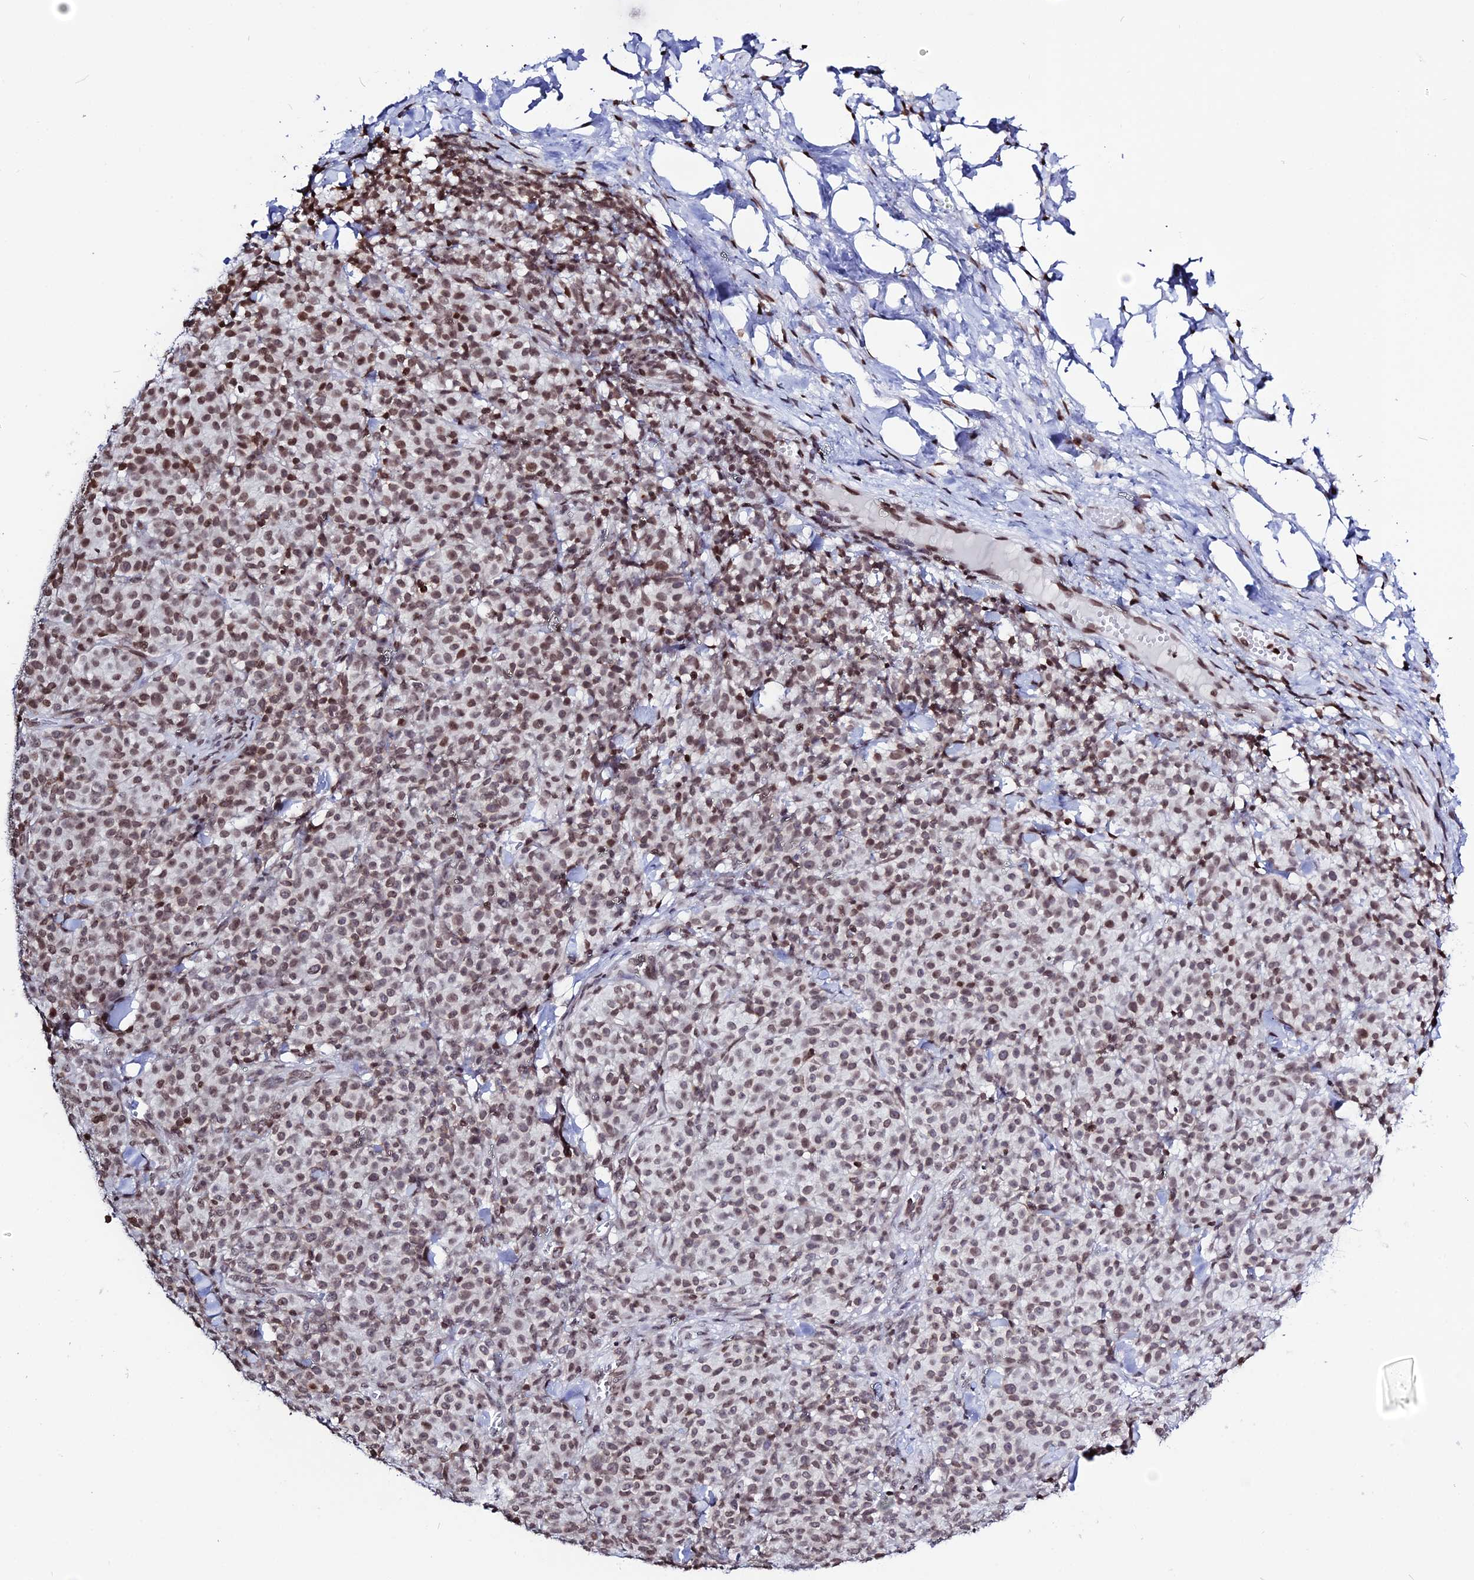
{"staining": {"intensity": "moderate", "quantity": ">75%", "location": "nuclear"}, "tissue": "melanoma", "cell_type": "Tumor cells", "image_type": "cancer", "snomed": [{"axis": "morphology", "description": "Normal tissue, NOS"}, {"axis": "morphology", "description": "Malignant melanoma, NOS"}, {"axis": "topography", "description": "Skin"}], "caption": "Melanoma was stained to show a protein in brown. There is medium levels of moderate nuclear staining in approximately >75% of tumor cells.", "gene": "MACROH2A2", "patient": {"sex": "female", "age": 34}}